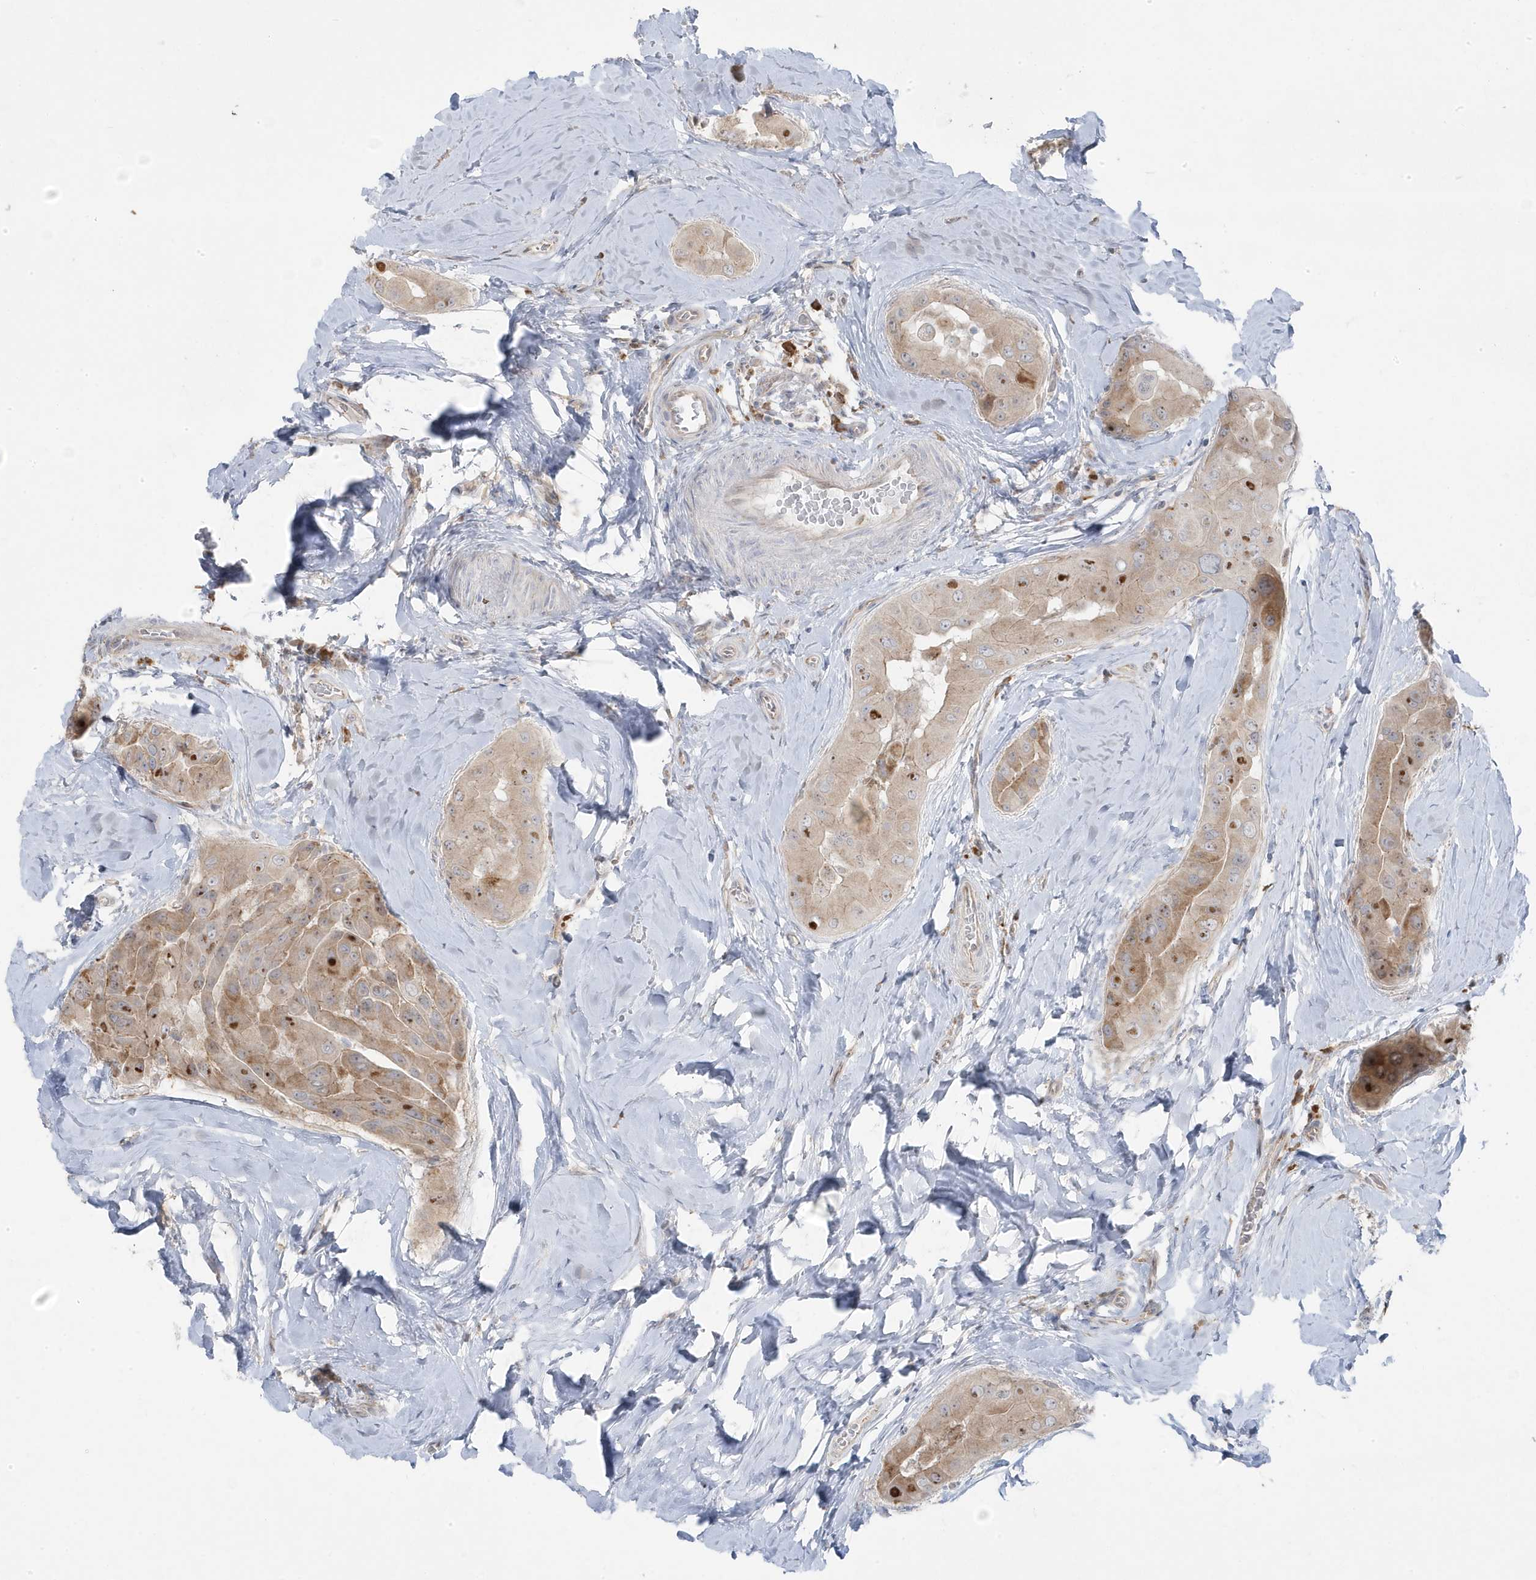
{"staining": {"intensity": "moderate", "quantity": ">75%", "location": "cytoplasmic/membranous"}, "tissue": "thyroid cancer", "cell_type": "Tumor cells", "image_type": "cancer", "snomed": [{"axis": "morphology", "description": "Papillary adenocarcinoma, NOS"}, {"axis": "topography", "description": "Thyroid gland"}], "caption": "A histopathology image showing moderate cytoplasmic/membranous expression in about >75% of tumor cells in thyroid cancer, as visualized by brown immunohistochemical staining.", "gene": "ZNF654", "patient": {"sex": "male", "age": 33}}